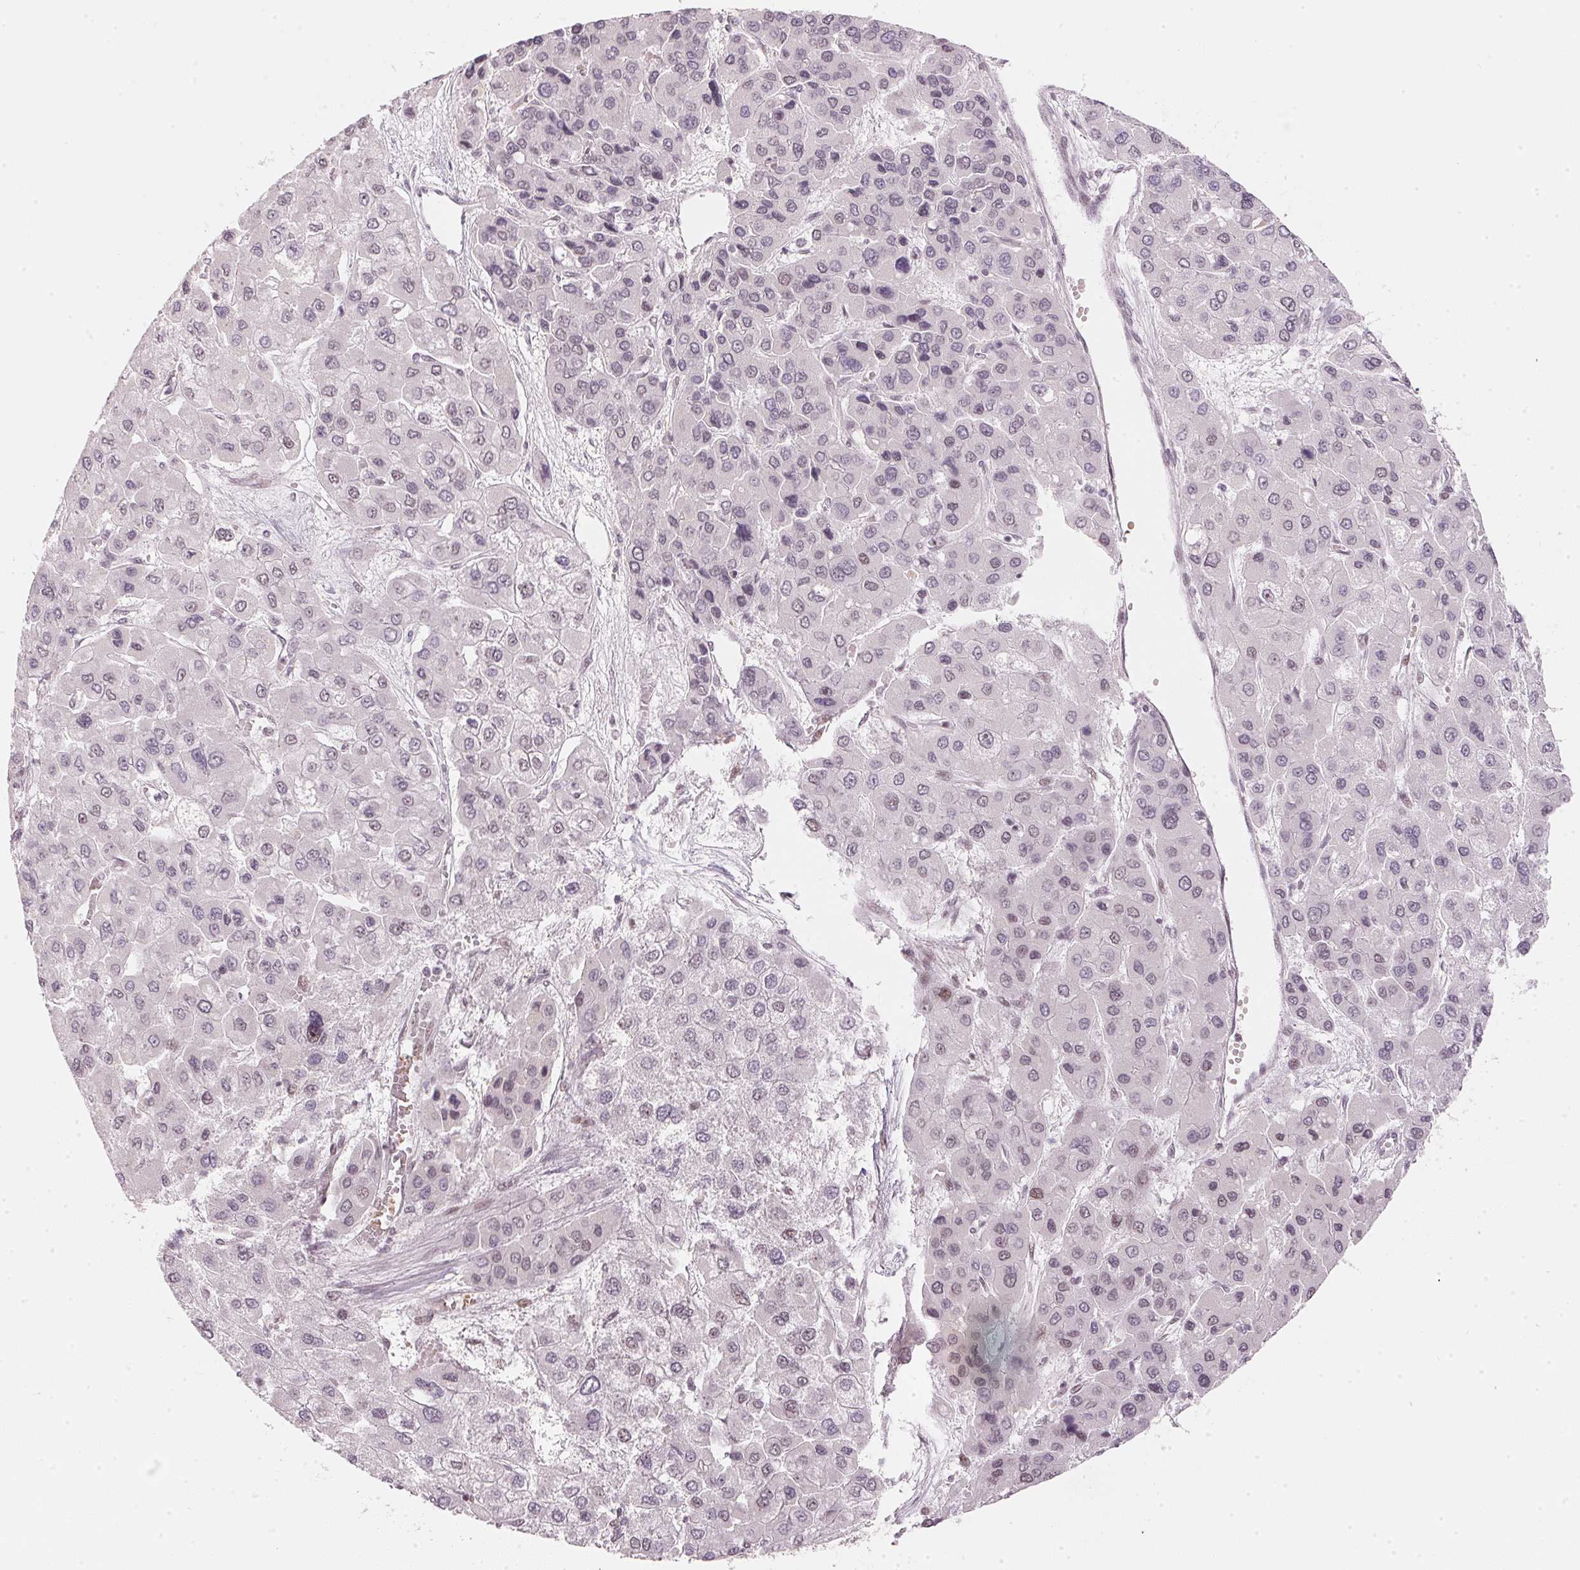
{"staining": {"intensity": "negative", "quantity": "none", "location": "none"}, "tissue": "liver cancer", "cell_type": "Tumor cells", "image_type": "cancer", "snomed": [{"axis": "morphology", "description": "Carcinoma, Hepatocellular, NOS"}, {"axis": "topography", "description": "Liver"}], "caption": "Image shows no significant protein positivity in tumor cells of liver cancer (hepatocellular carcinoma). (DAB immunohistochemistry (IHC) with hematoxylin counter stain).", "gene": "KAT6A", "patient": {"sex": "female", "age": 41}}